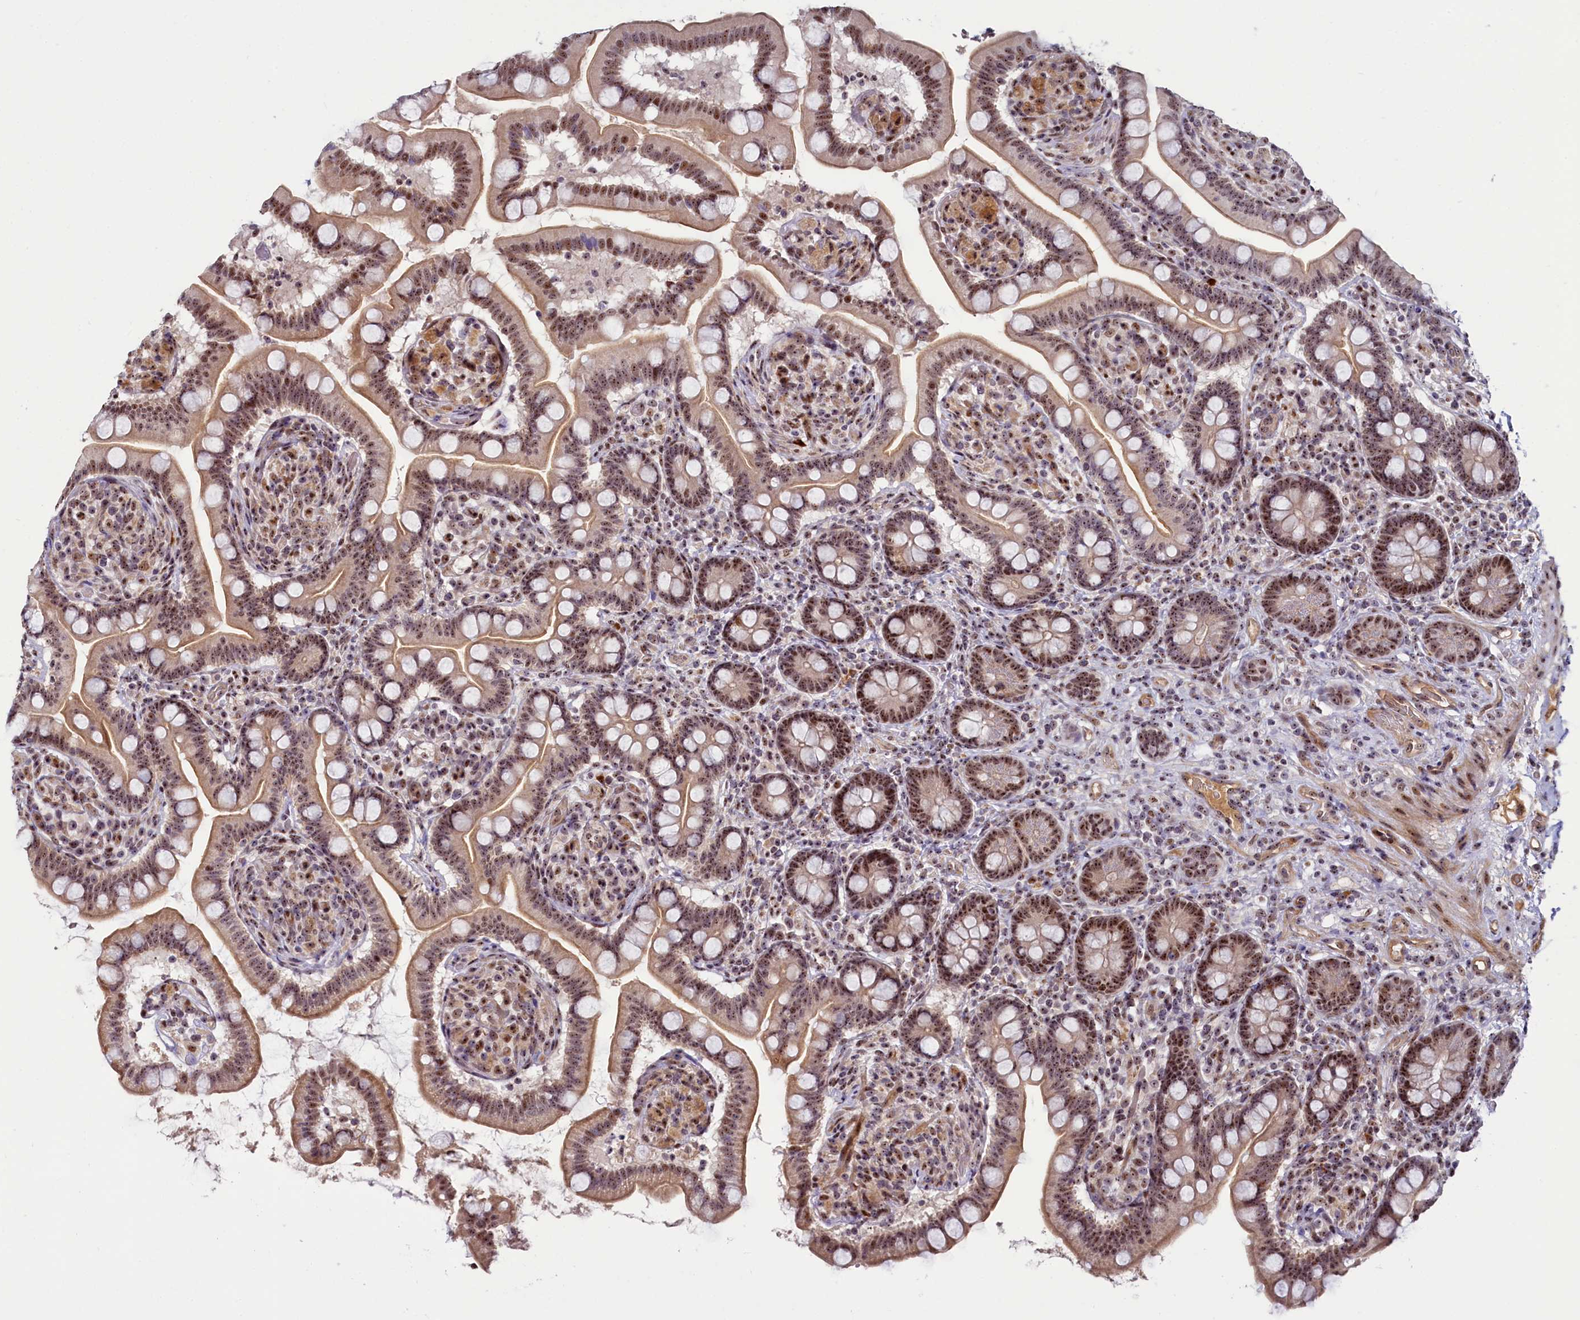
{"staining": {"intensity": "moderate", "quantity": ">75%", "location": "cytoplasmic/membranous,nuclear"}, "tissue": "small intestine", "cell_type": "Glandular cells", "image_type": "normal", "snomed": [{"axis": "morphology", "description": "Normal tissue, NOS"}, {"axis": "topography", "description": "Small intestine"}], "caption": "Glandular cells demonstrate moderate cytoplasmic/membranous,nuclear positivity in approximately >75% of cells in normal small intestine.", "gene": "TCOF1", "patient": {"sex": "female", "age": 64}}